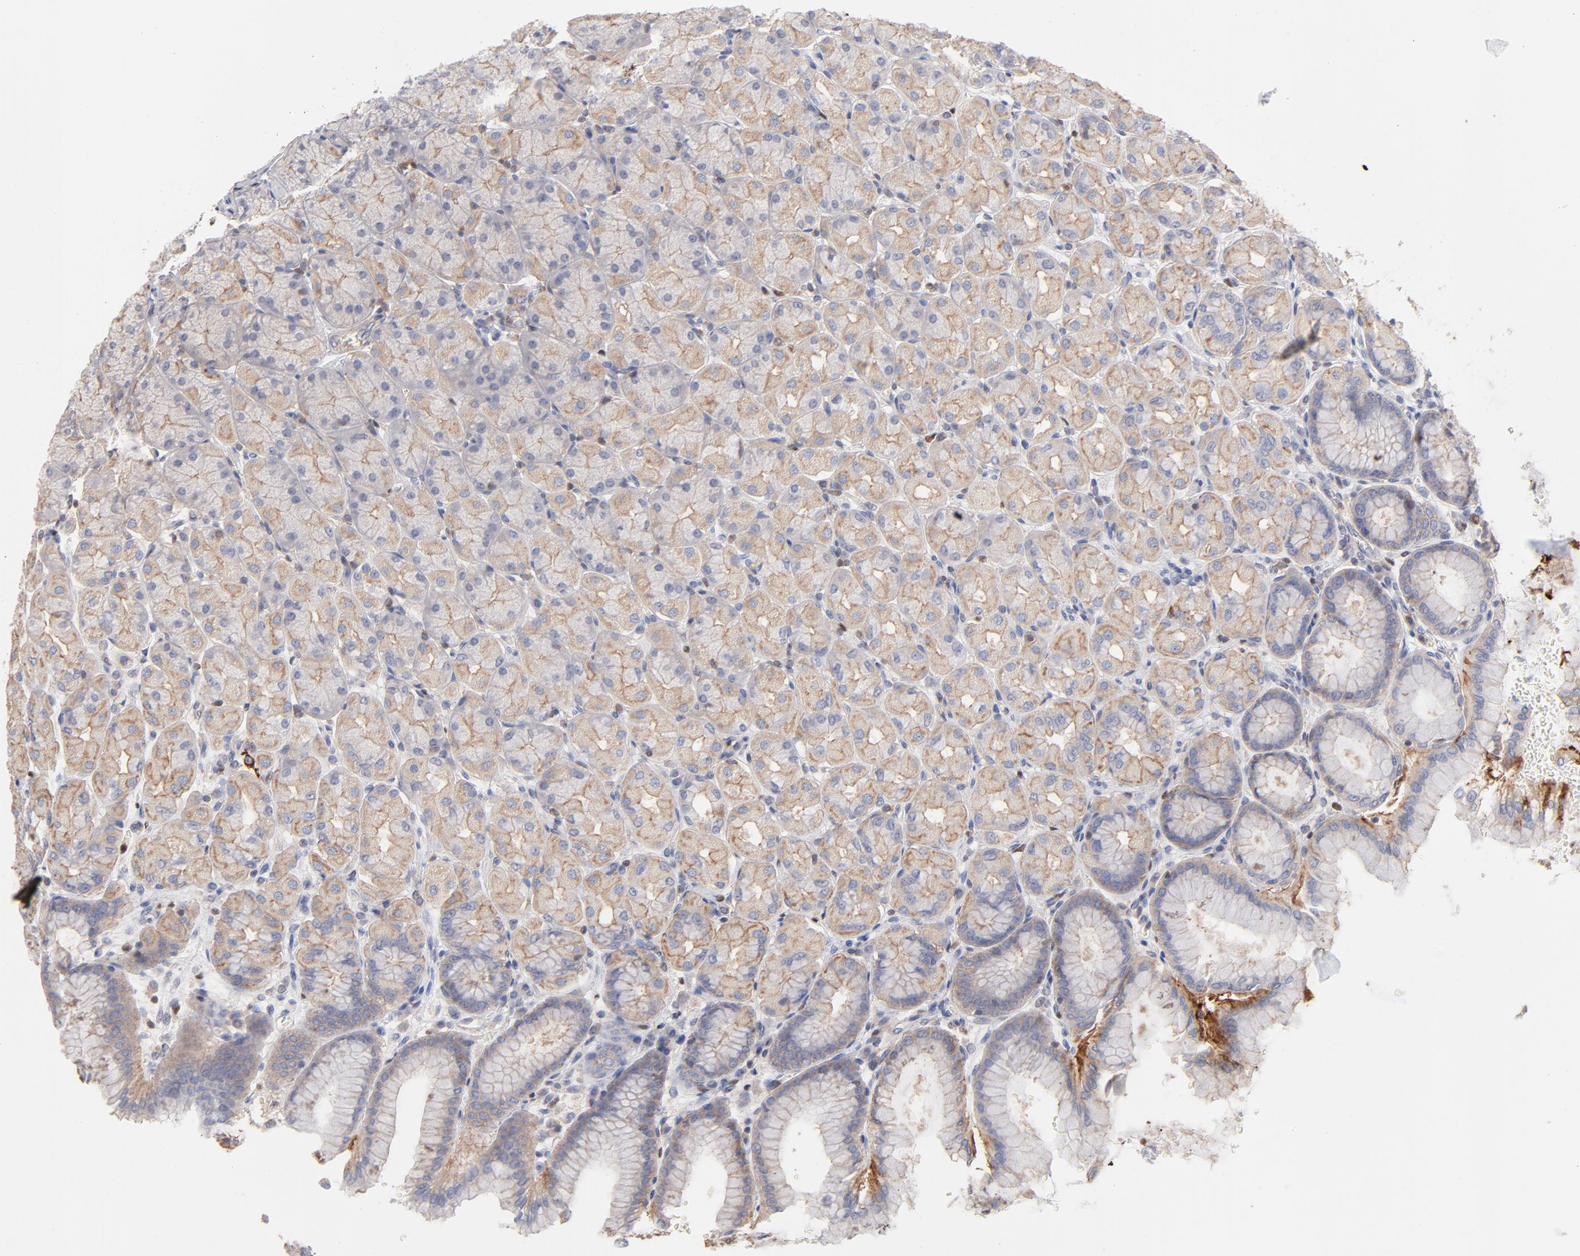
{"staining": {"intensity": "weak", "quantity": "25%-75%", "location": "cytoplasmic/membranous"}, "tissue": "stomach", "cell_type": "Glandular cells", "image_type": "normal", "snomed": [{"axis": "morphology", "description": "Normal tissue, NOS"}, {"axis": "topography", "description": "Stomach, upper"}], "caption": "High-power microscopy captured an immunohistochemistry histopathology image of unremarkable stomach, revealing weak cytoplasmic/membranous positivity in about 25%-75% of glandular cells.", "gene": "ARHGEF6", "patient": {"sex": "female", "age": 56}}